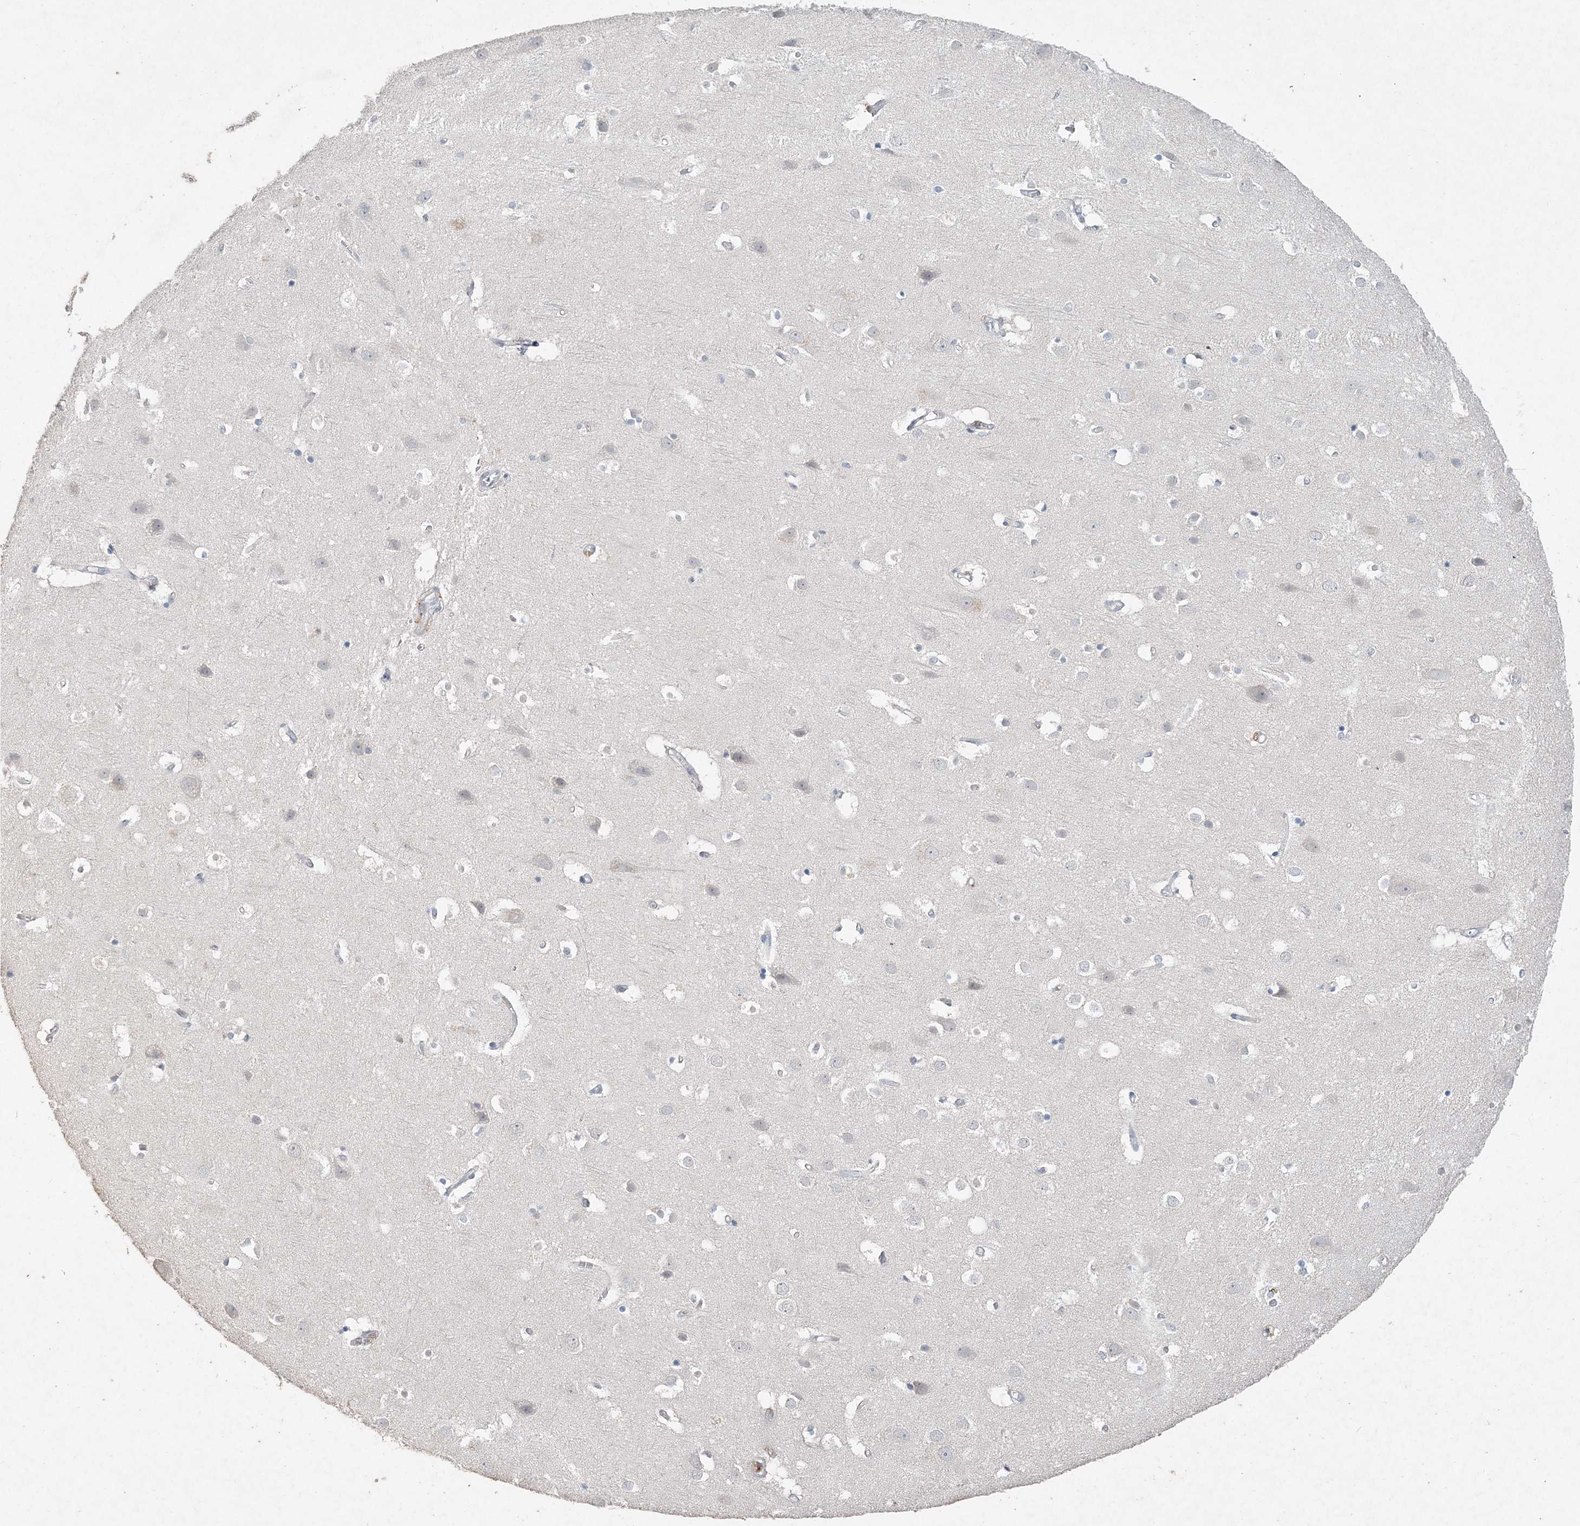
{"staining": {"intensity": "negative", "quantity": "none", "location": "none"}, "tissue": "cerebral cortex", "cell_type": "Endothelial cells", "image_type": "normal", "snomed": [{"axis": "morphology", "description": "Normal tissue, NOS"}, {"axis": "topography", "description": "Cerebral cortex"}], "caption": "There is no significant positivity in endothelial cells of cerebral cortex. (Brightfield microscopy of DAB (3,3'-diaminobenzidine) IHC at high magnification).", "gene": "DNAH5", "patient": {"sex": "male", "age": 54}}